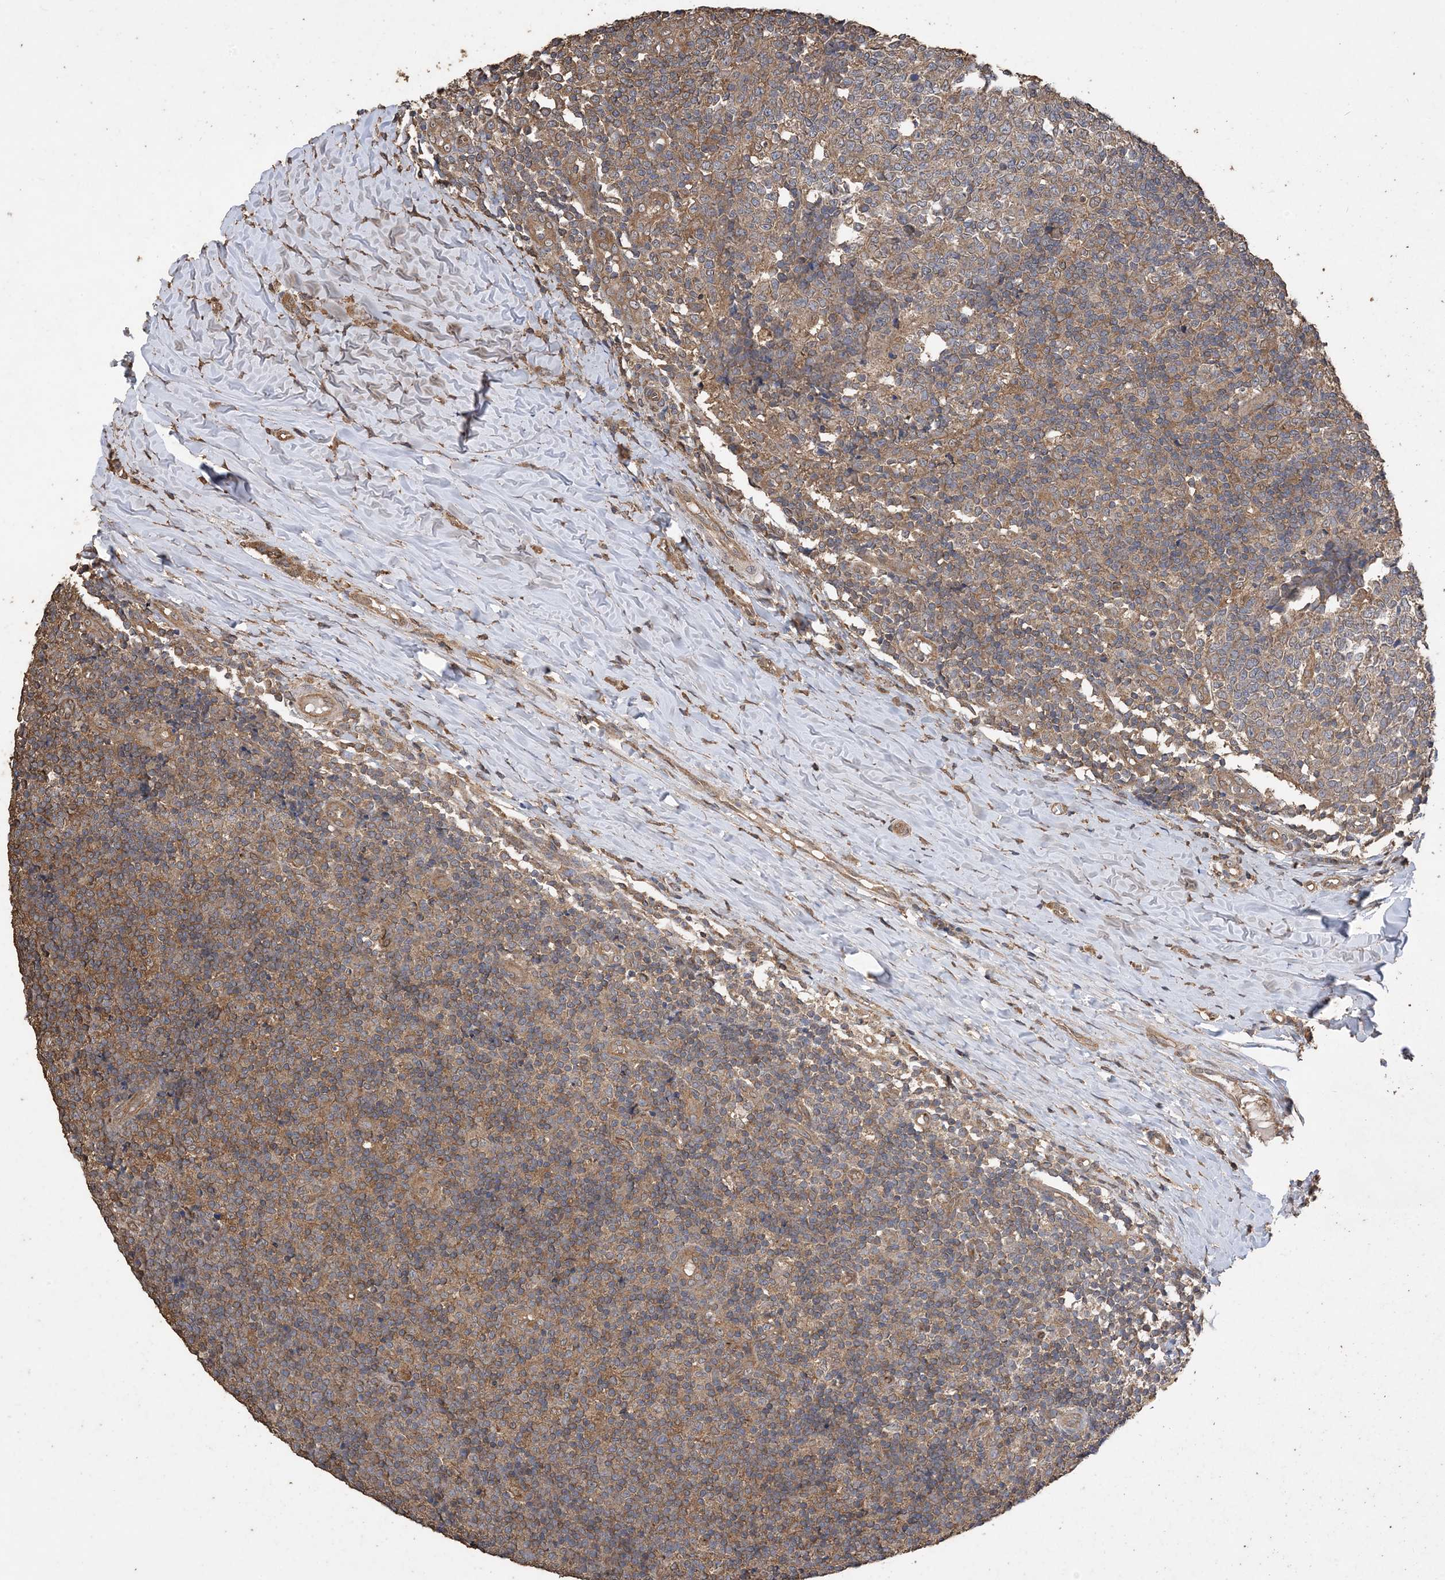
{"staining": {"intensity": "moderate", "quantity": "25%-75%", "location": "cytoplasmic/membranous"}, "tissue": "tonsil", "cell_type": "Germinal center cells", "image_type": "normal", "snomed": [{"axis": "morphology", "description": "Normal tissue, NOS"}, {"axis": "topography", "description": "Tonsil"}], "caption": "This photomicrograph displays normal tonsil stained with immunohistochemistry to label a protein in brown. The cytoplasmic/membranous of germinal center cells show moderate positivity for the protein. Nuclei are counter-stained blue.", "gene": "ZKSCAN5", "patient": {"sex": "female", "age": 19}}